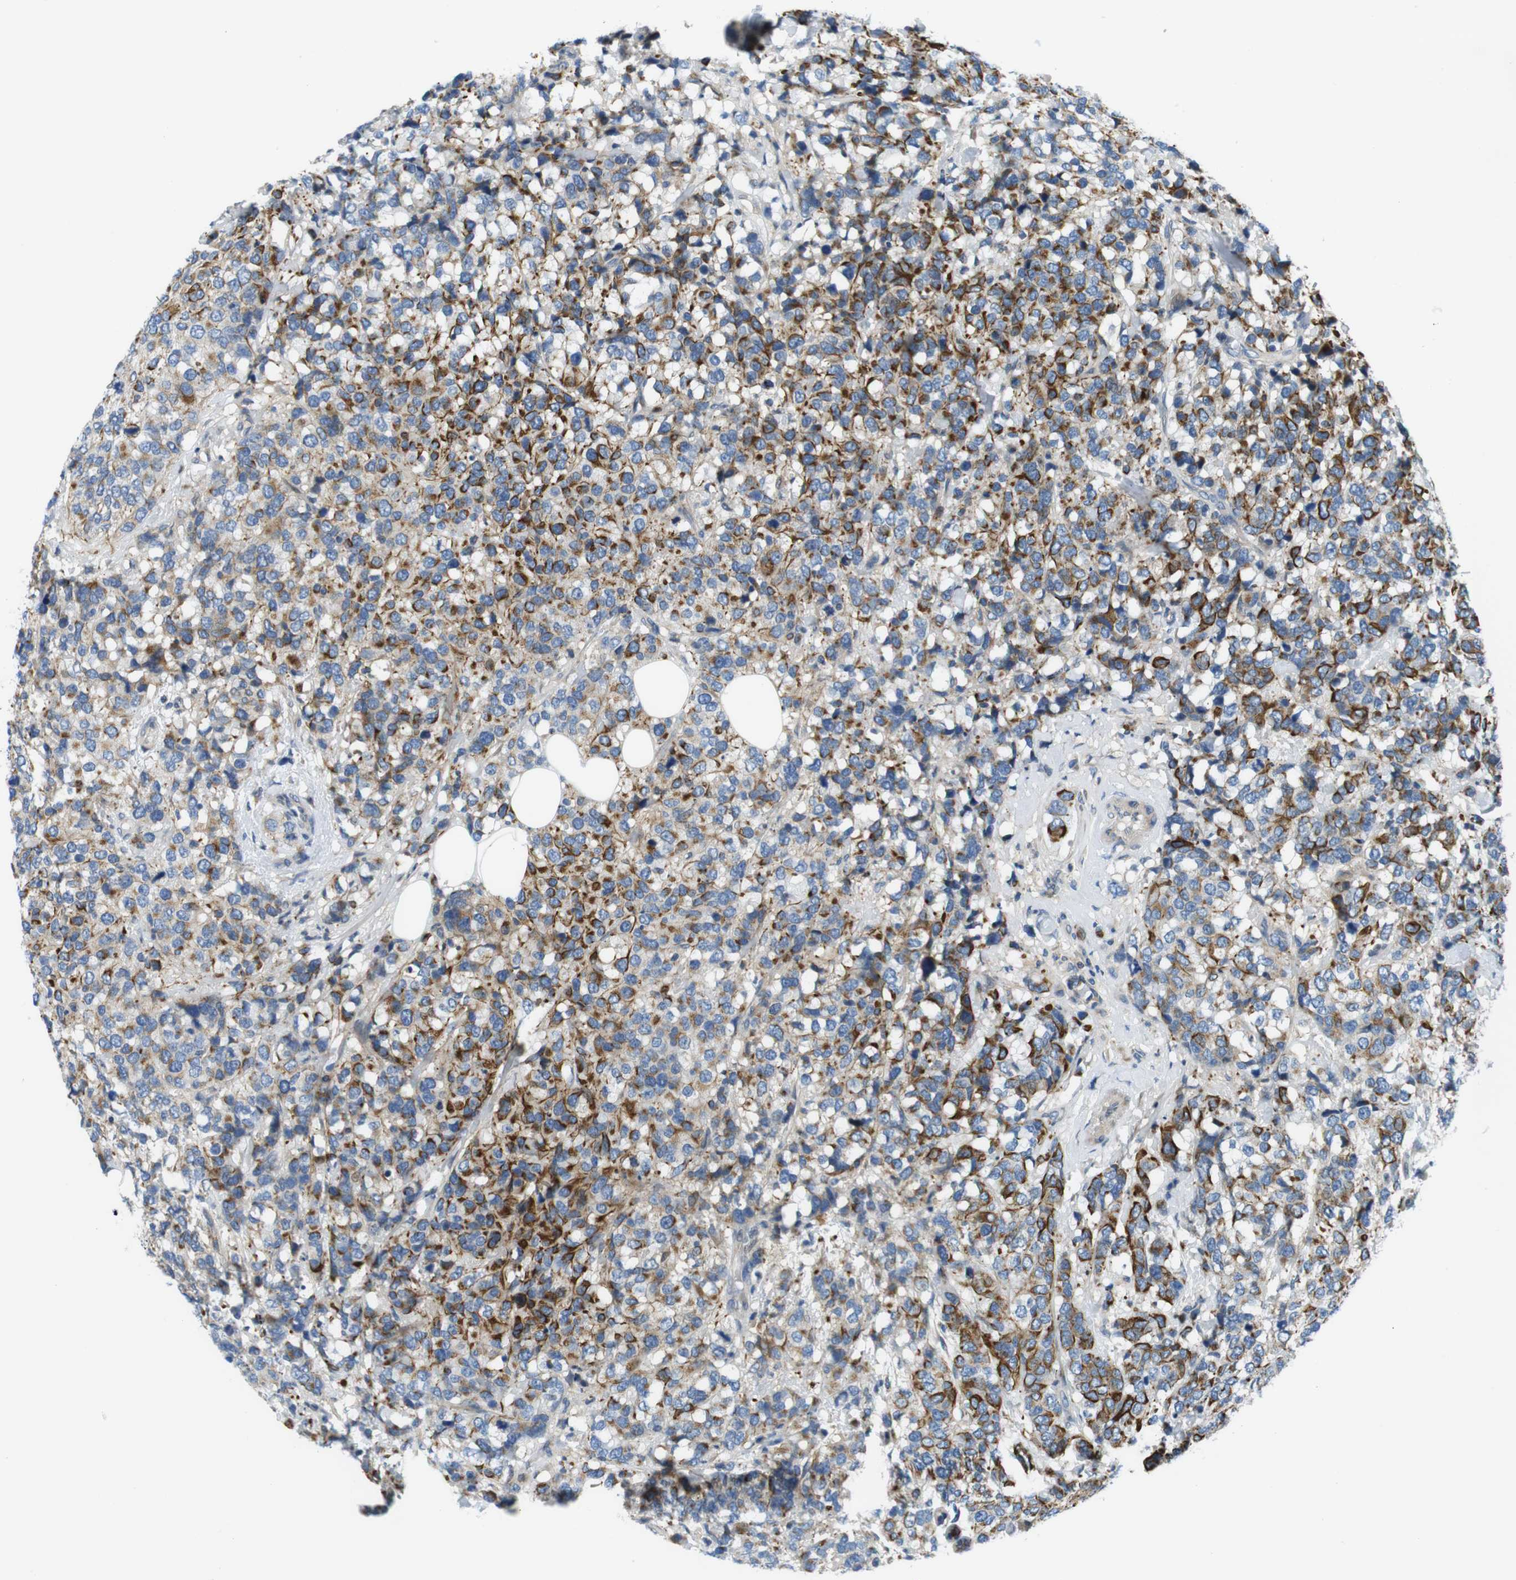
{"staining": {"intensity": "moderate", "quantity": "25%-75%", "location": "cytoplasmic/membranous"}, "tissue": "breast cancer", "cell_type": "Tumor cells", "image_type": "cancer", "snomed": [{"axis": "morphology", "description": "Lobular carcinoma"}, {"axis": "topography", "description": "Breast"}], "caption": "High-magnification brightfield microscopy of breast lobular carcinoma stained with DAB (brown) and counterstained with hematoxylin (blue). tumor cells exhibit moderate cytoplasmic/membranous expression is seen in about25%-75% of cells. The protein of interest is stained brown, and the nuclei are stained in blue (DAB (3,3'-diaminobenzidine) IHC with brightfield microscopy, high magnification).", "gene": "ZDHHC3", "patient": {"sex": "female", "age": 59}}